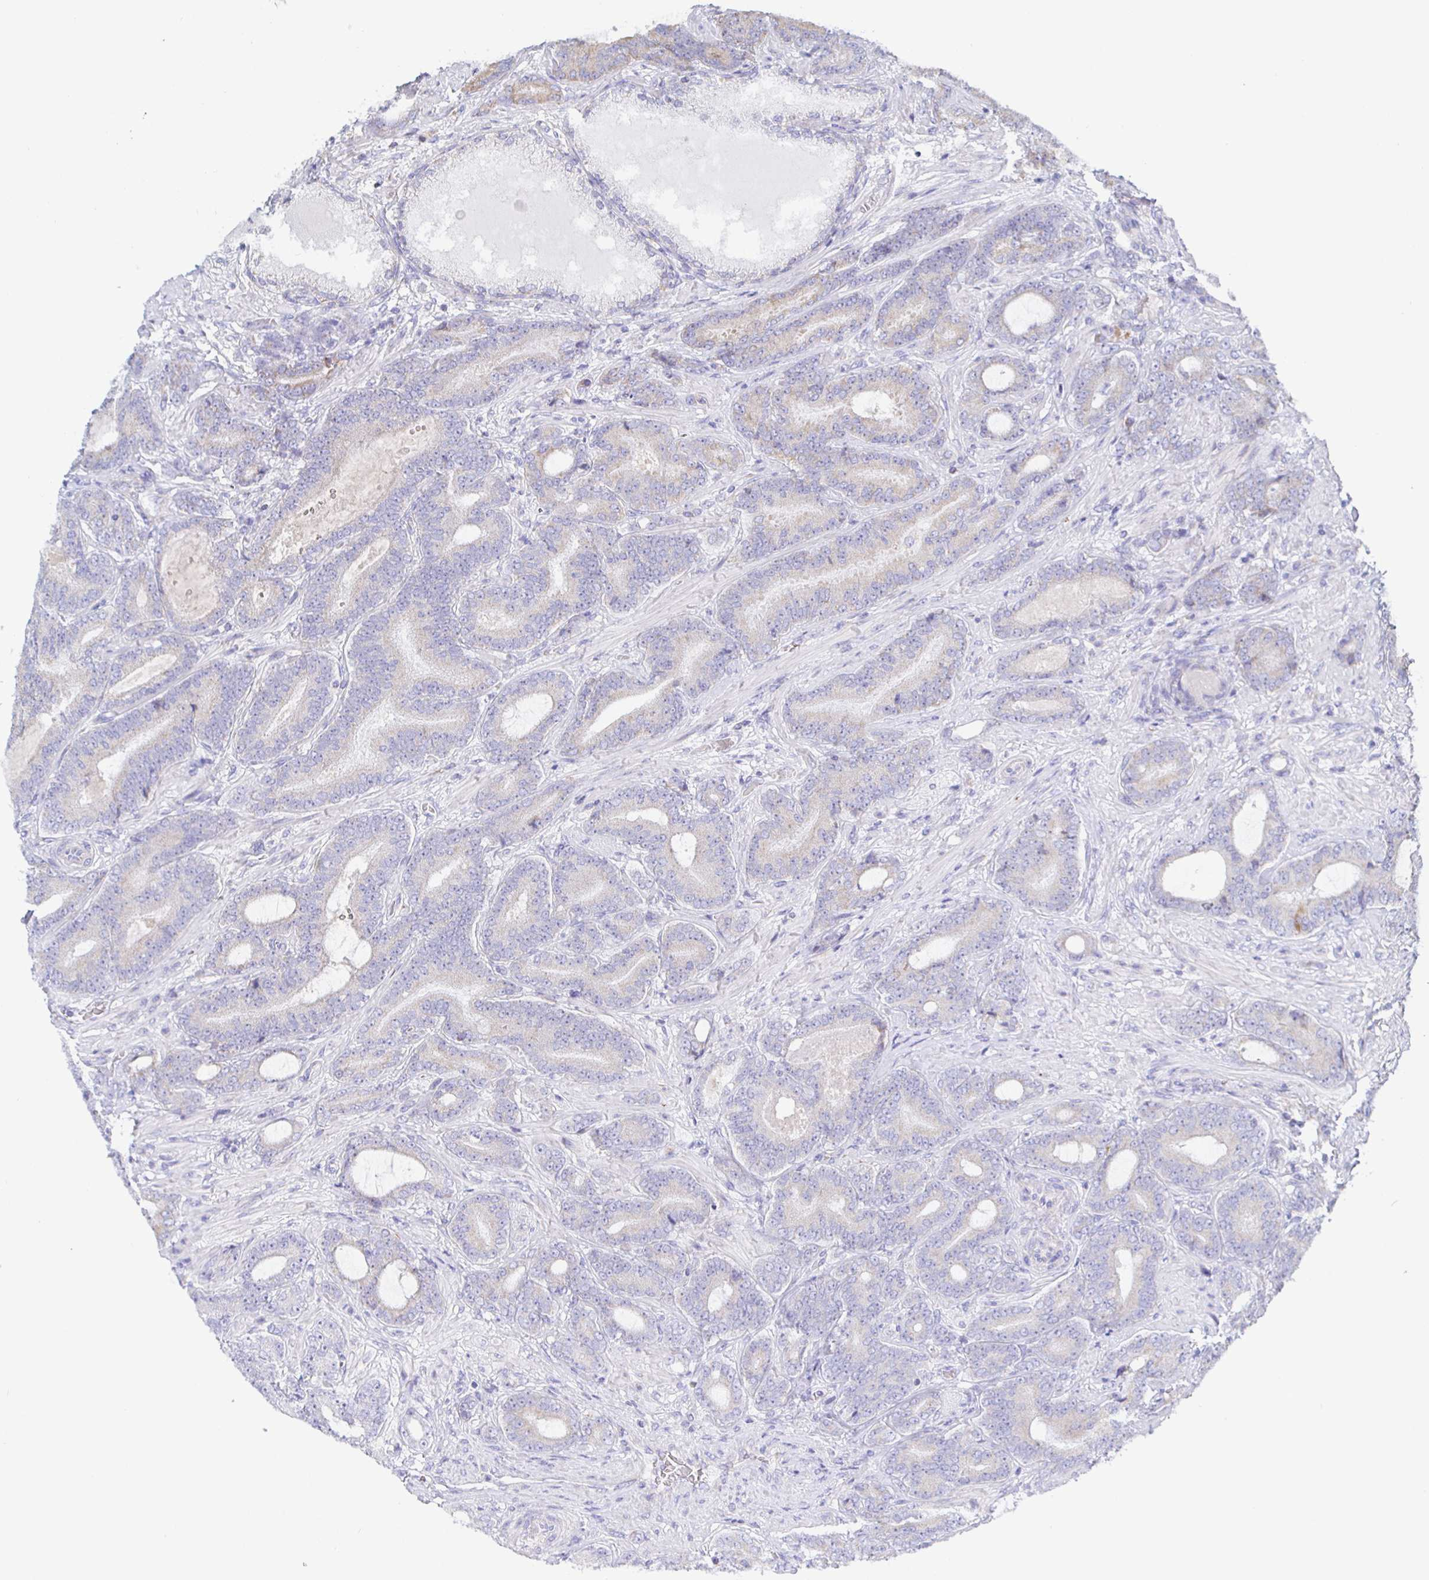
{"staining": {"intensity": "negative", "quantity": "none", "location": "none"}, "tissue": "prostate cancer", "cell_type": "Tumor cells", "image_type": "cancer", "snomed": [{"axis": "morphology", "description": "Adenocarcinoma, High grade"}, {"axis": "topography", "description": "Prostate"}], "caption": "The histopathology image demonstrates no staining of tumor cells in high-grade adenocarcinoma (prostate).", "gene": "SYNGR4", "patient": {"sex": "male", "age": 62}}